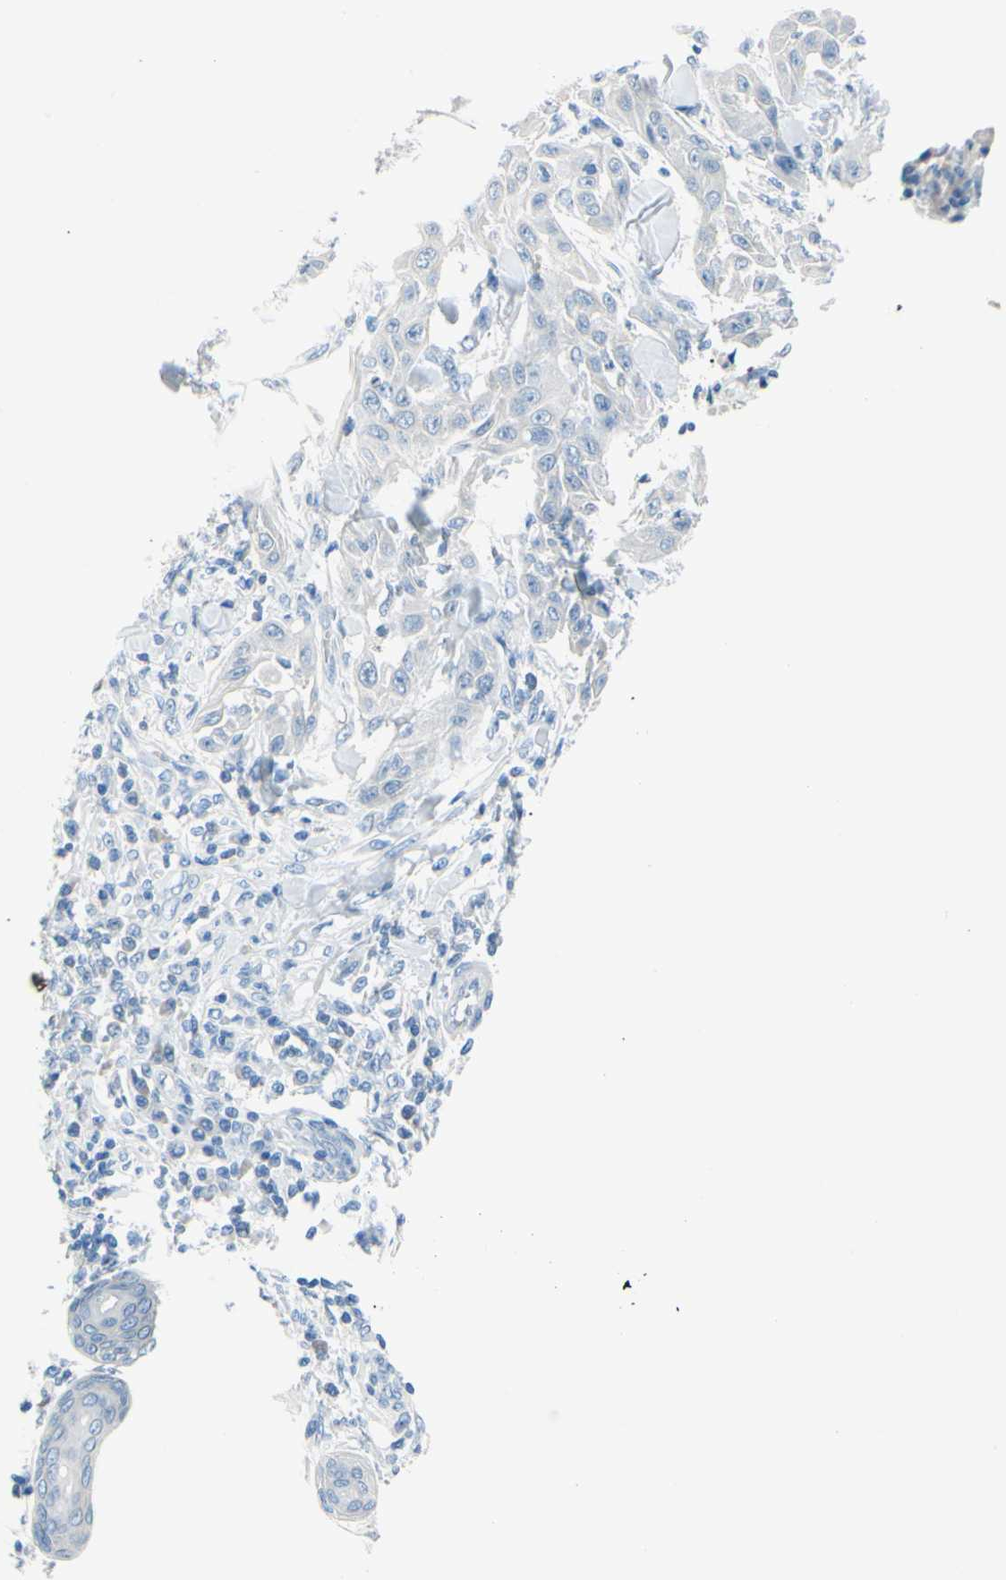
{"staining": {"intensity": "negative", "quantity": "none", "location": "none"}, "tissue": "skin cancer", "cell_type": "Tumor cells", "image_type": "cancer", "snomed": [{"axis": "morphology", "description": "Squamous cell carcinoma, NOS"}, {"axis": "topography", "description": "Skin"}], "caption": "This is an IHC micrograph of skin cancer (squamous cell carcinoma). There is no staining in tumor cells.", "gene": "DCT", "patient": {"sex": "male", "age": 24}}